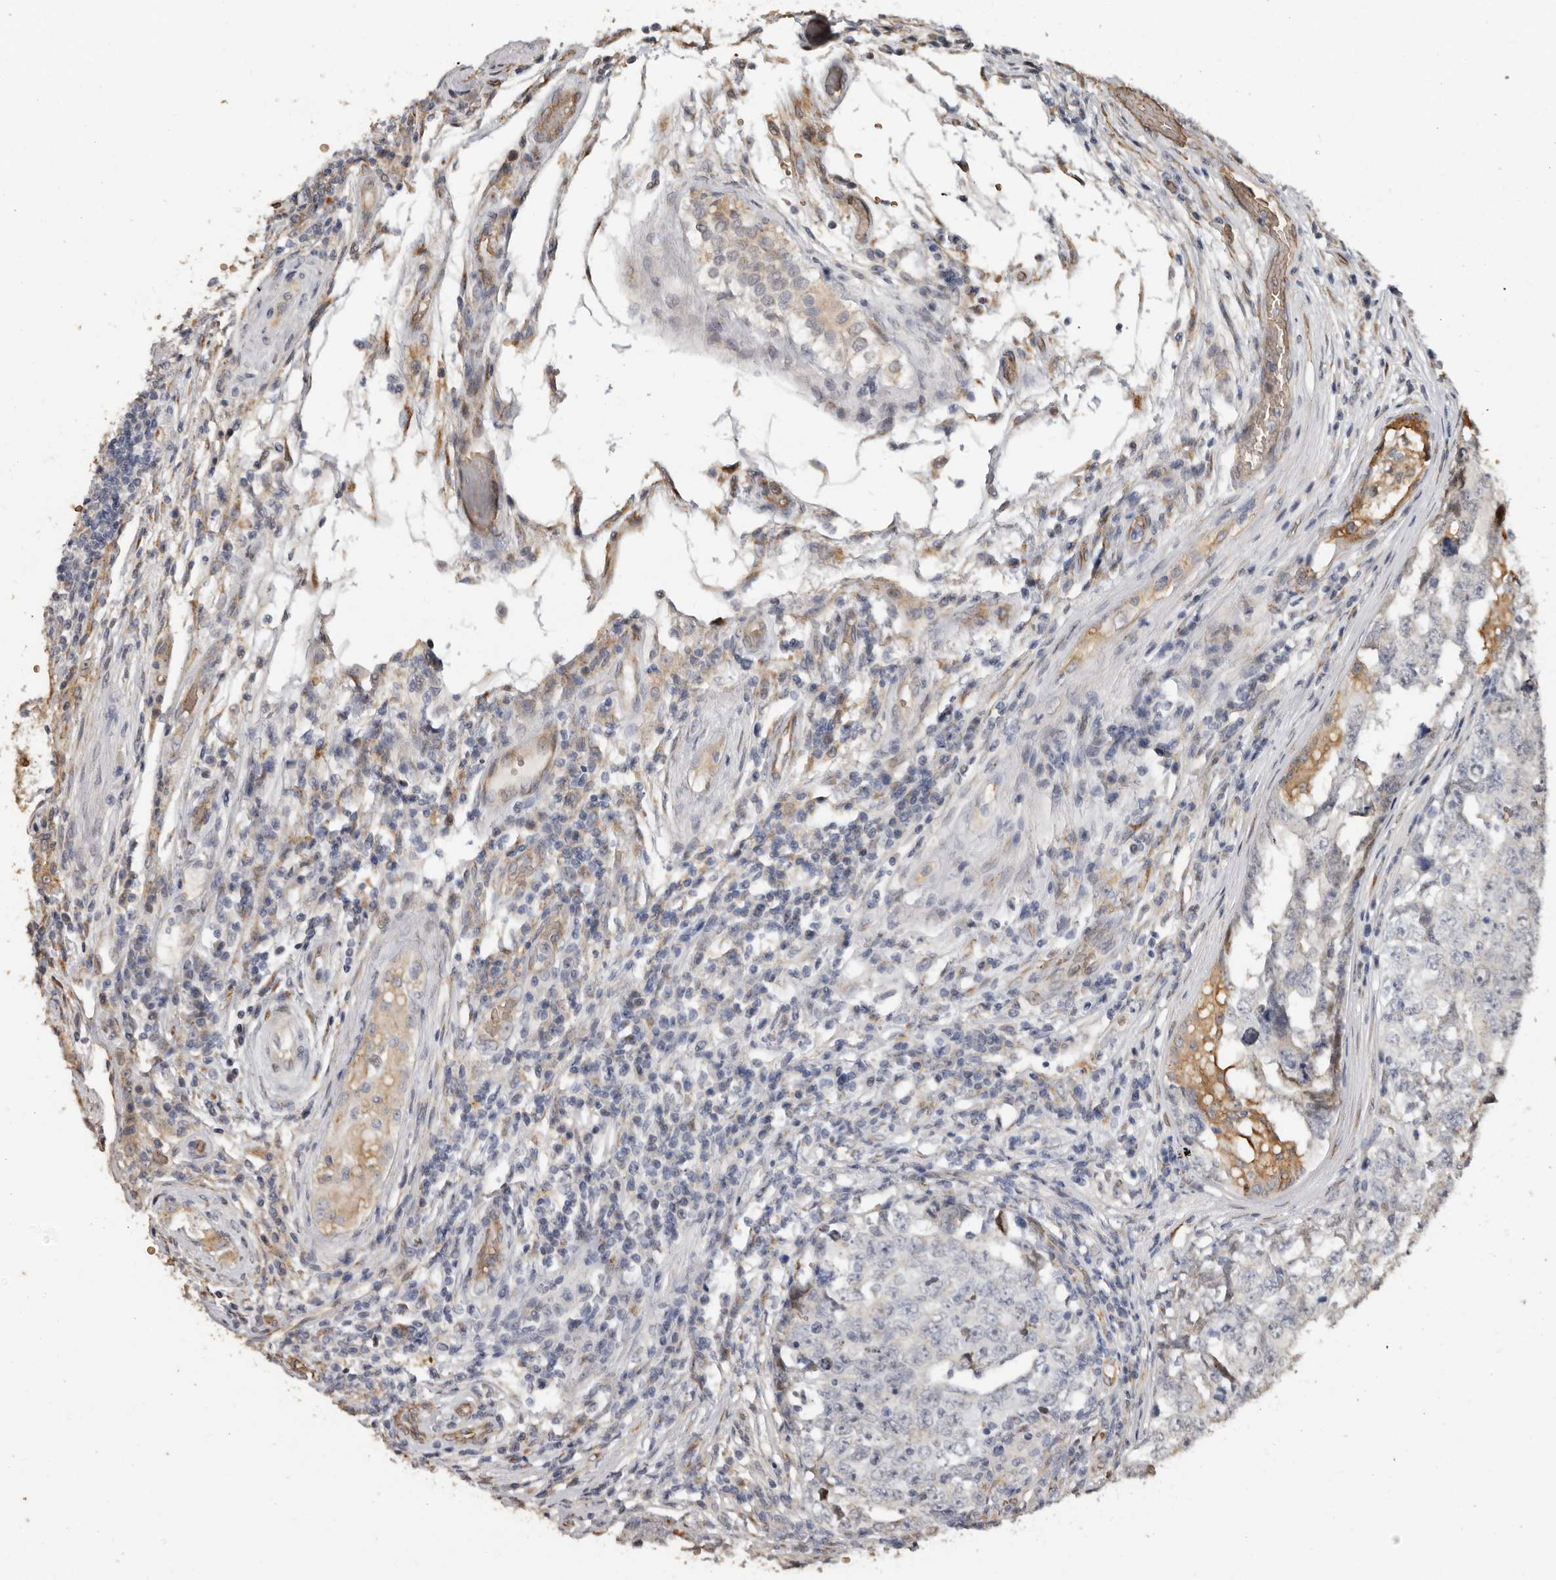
{"staining": {"intensity": "negative", "quantity": "none", "location": "none"}, "tissue": "testis cancer", "cell_type": "Tumor cells", "image_type": "cancer", "snomed": [{"axis": "morphology", "description": "Carcinoma, Embryonal, NOS"}, {"axis": "topography", "description": "Testis"}], "caption": "Immunohistochemical staining of human embryonal carcinoma (testis) reveals no significant expression in tumor cells.", "gene": "ENTREP1", "patient": {"sex": "male", "age": 26}}